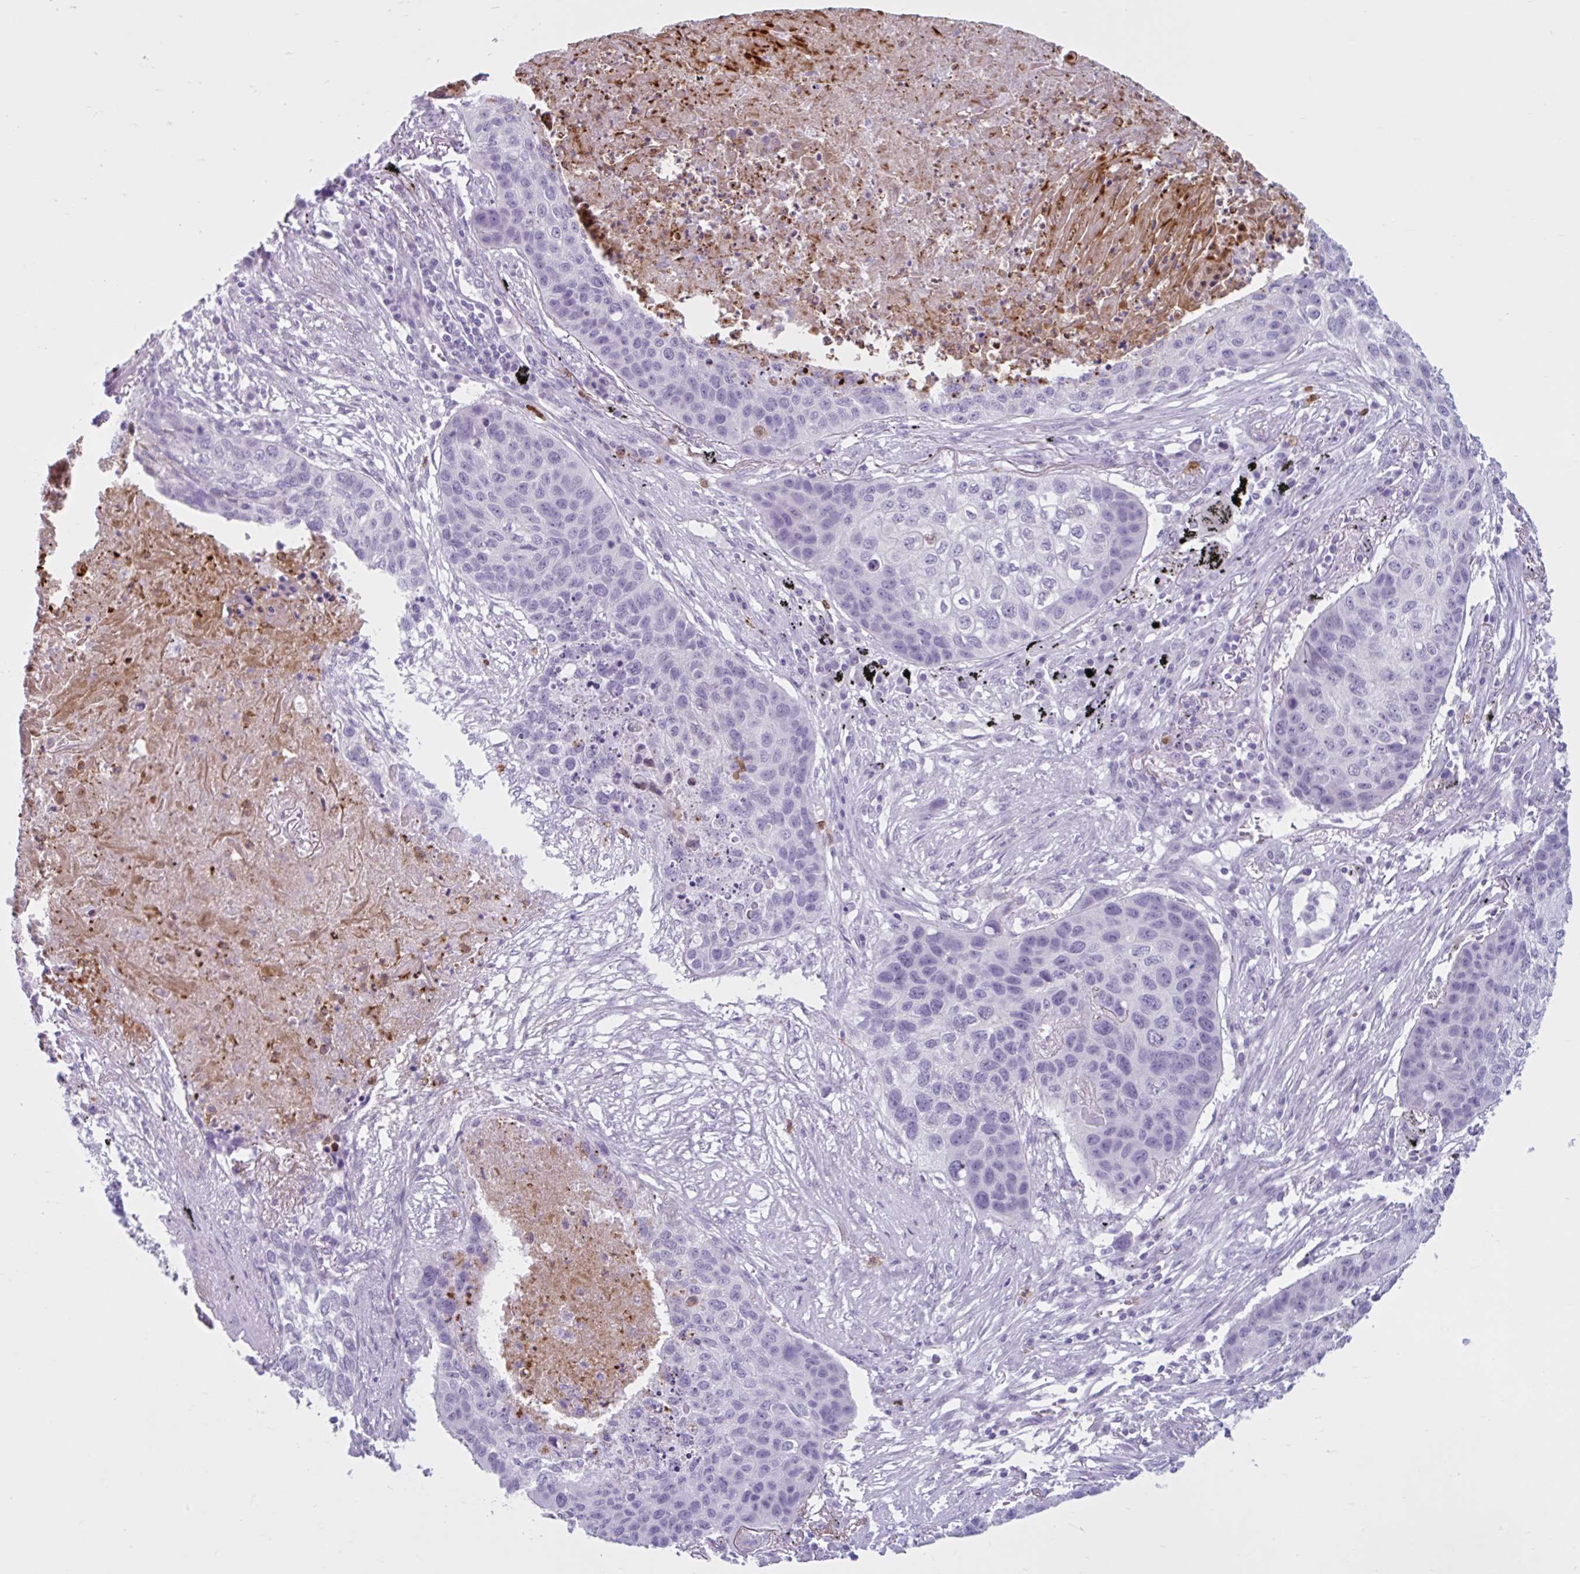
{"staining": {"intensity": "negative", "quantity": "none", "location": "none"}, "tissue": "lung cancer", "cell_type": "Tumor cells", "image_type": "cancer", "snomed": [{"axis": "morphology", "description": "Squamous cell carcinoma, NOS"}, {"axis": "topography", "description": "Lung"}], "caption": "Tumor cells show no significant staining in lung cancer. (Brightfield microscopy of DAB (3,3'-diaminobenzidine) immunohistochemistry (IHC) at high magnification).", "gene": "CEP120", "patient": {"sex": "female", "age": 63}}